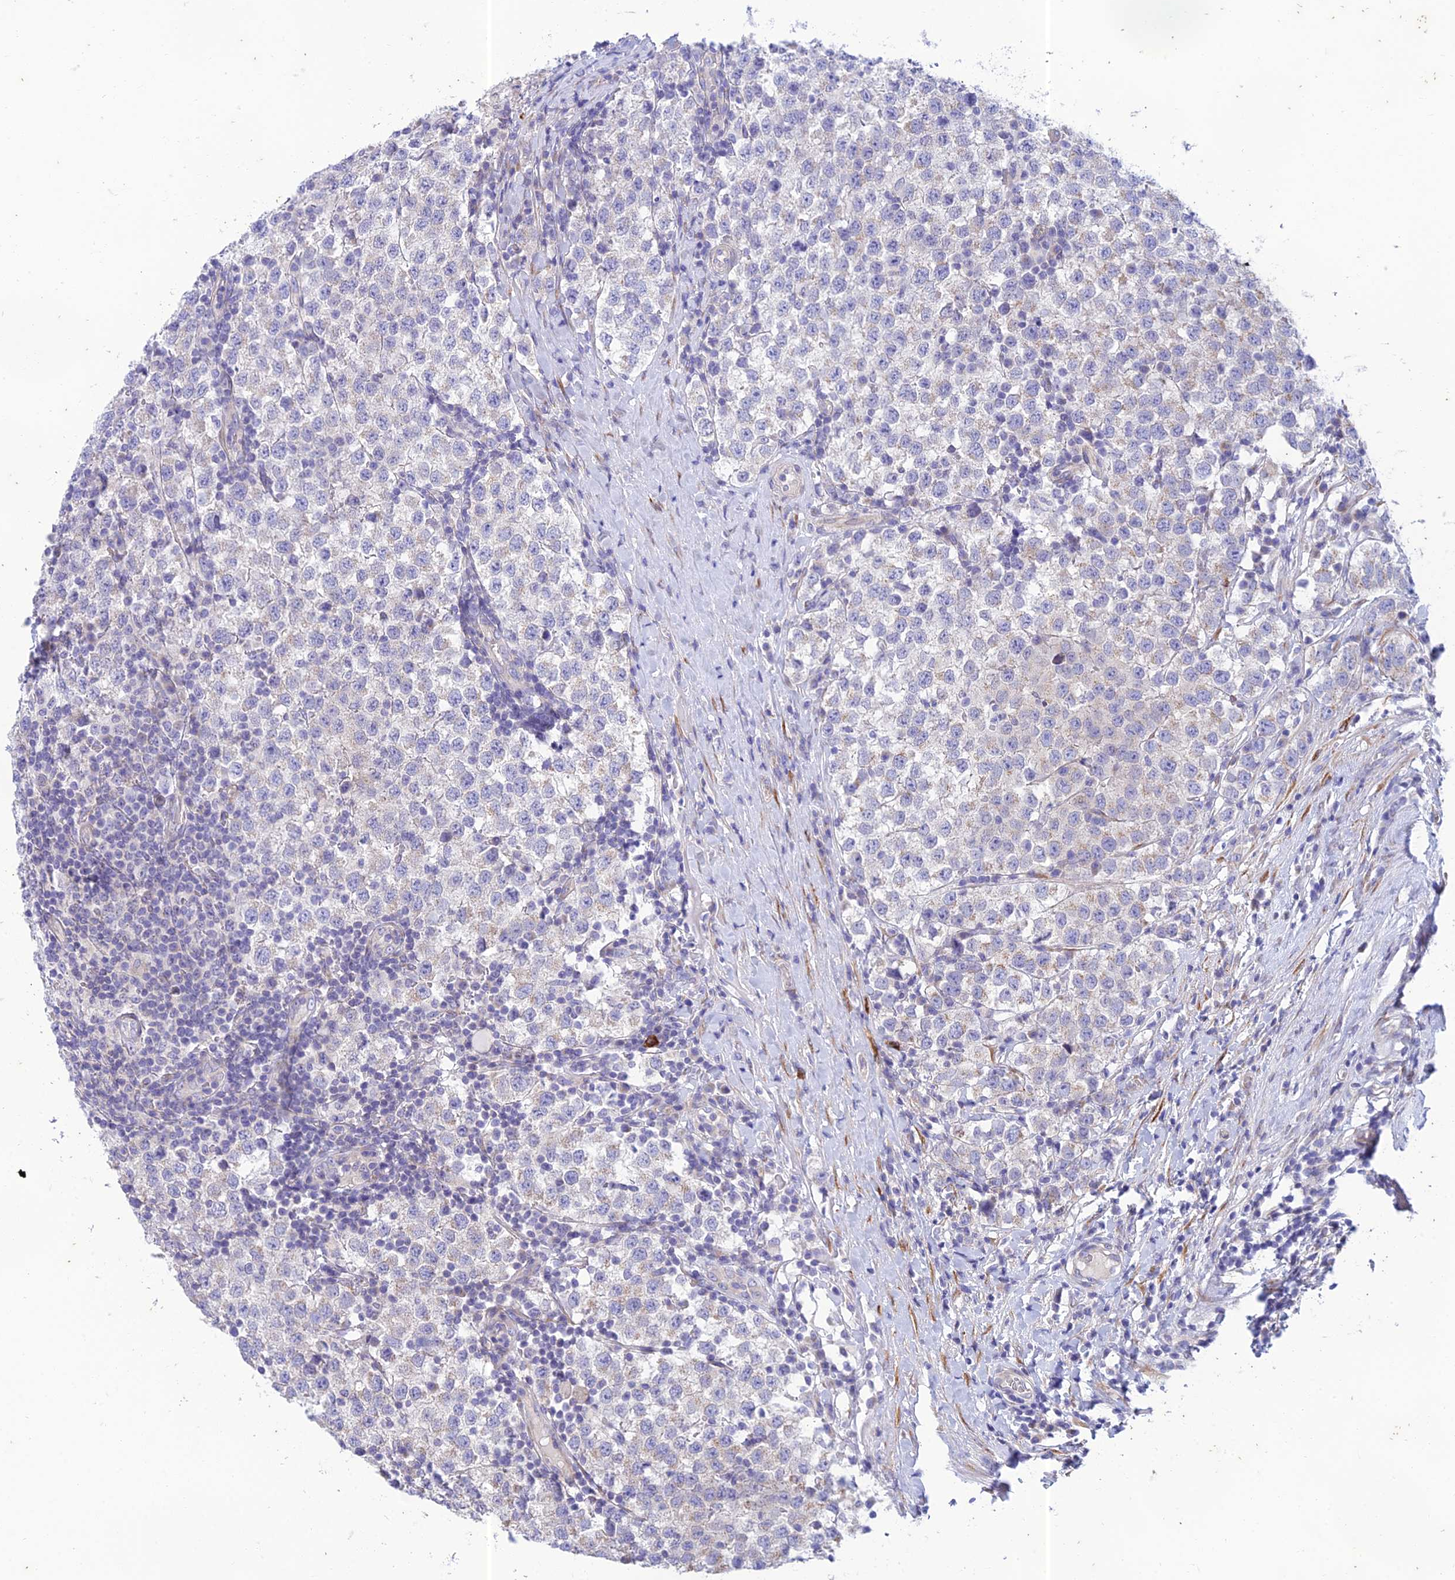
{"staining": {"intensity": "negative", "quantity": "none", "location": "none"}, "tissue": "testis cancer", "cell_type": "Tumor cells", "image_type": "cancer", "snomed": [{"axis": "morphology", "description": "Seminoma, NOS"}, {"axis": "topography", "description": "Testis"}], "caption": "Tumor cells show no significant positivity in testis cancer (seminoma).", "gene": "PTCD2", "patient": {"sex": "male", "age": 34}}